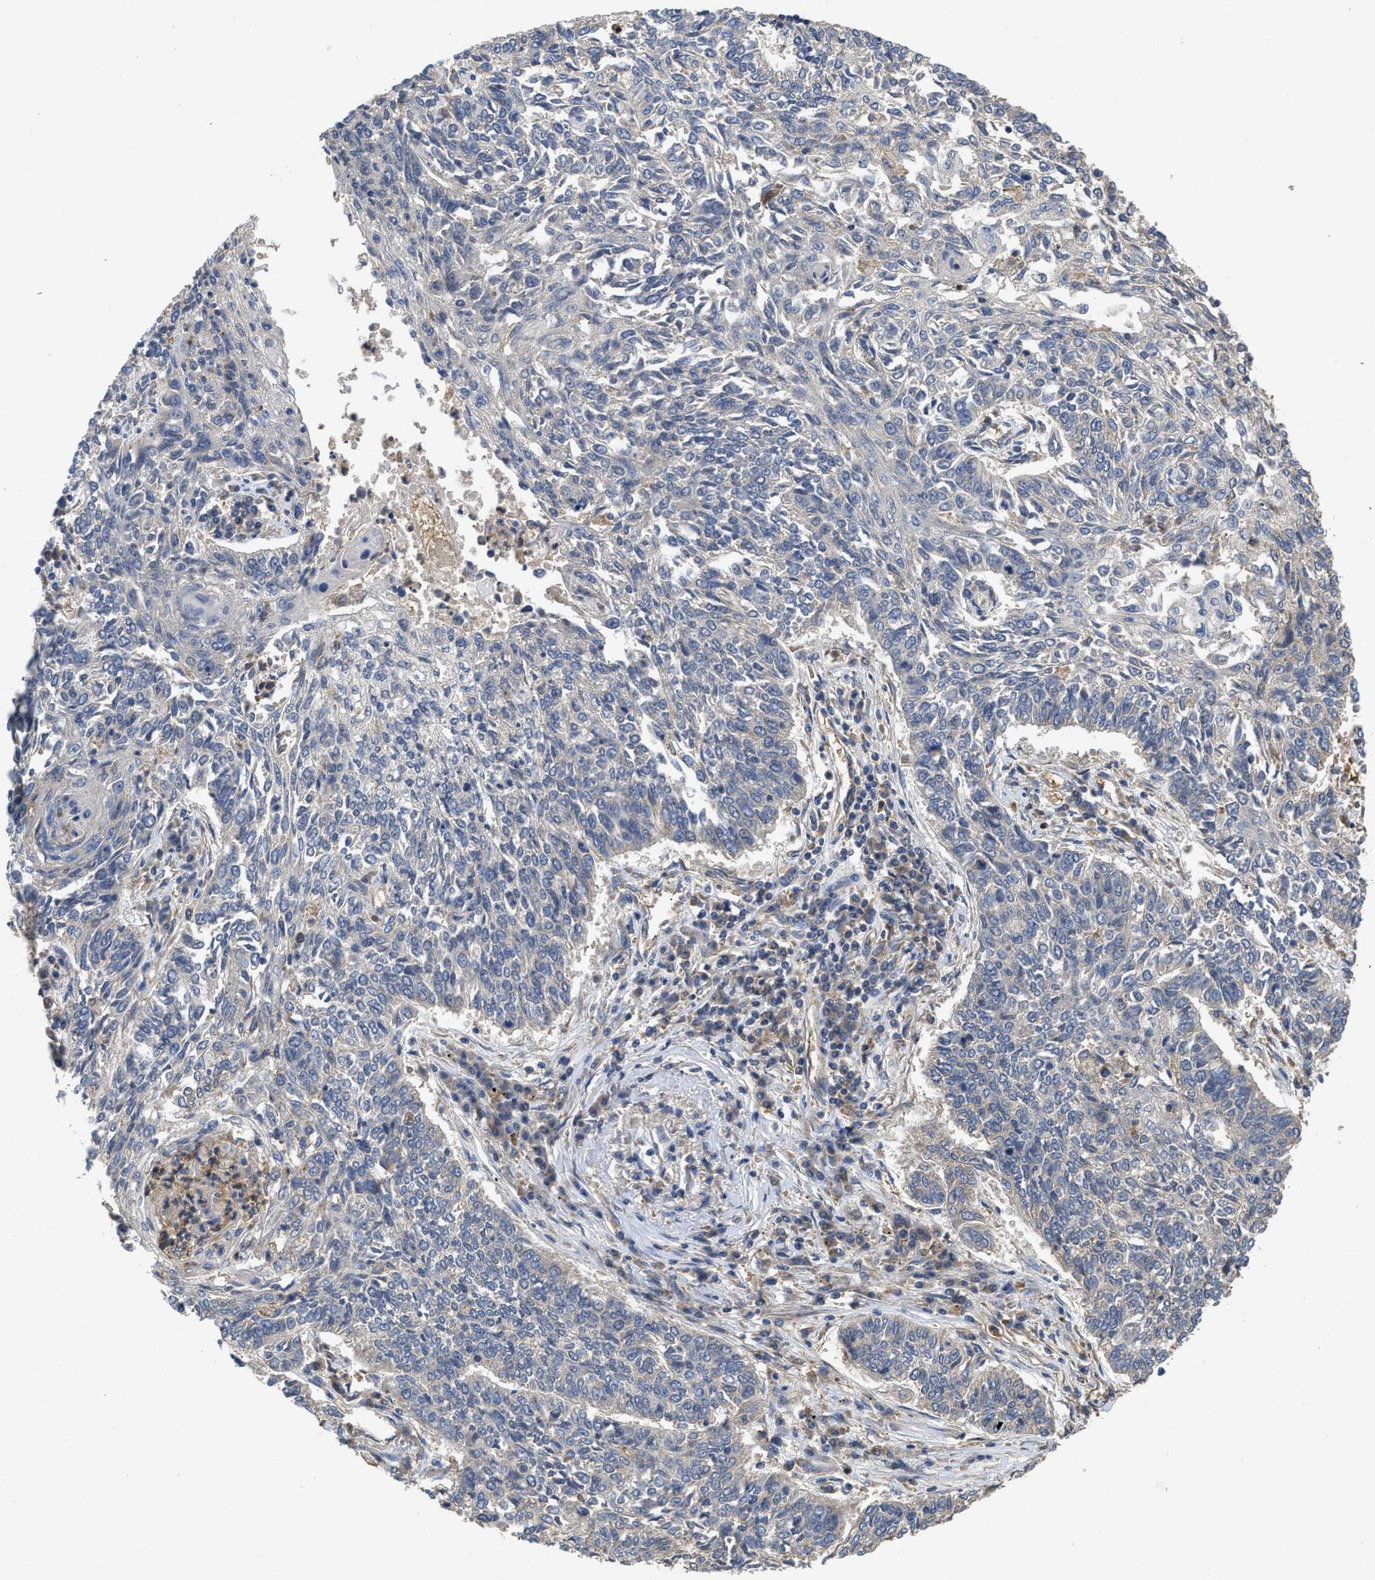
{"staining": {"intensity": "negative", "quantity": "none", "location": "none"}, "tissue": "lung cancer", "cell_type": "Tumor cells", "image_type": "cancer", "snomed": [{"axis": "morphology", "description": "Normal tissue, NOS"}, {"axis": "morphology", "description": "Squamous cell carcinoma, NOS"}, {"axis": "topography", "description": "Cartilage tissue"}, {"axis": "topography", "description": "Bronchus"}, {"axis": "topography", "description": "Lung"}], "caption": "Immunohistochemical staining of human lung cancer exhibits no significant staining in tumor cells.", "gene": "RNF216", "patient": {"sex": "female", "age": 49}}